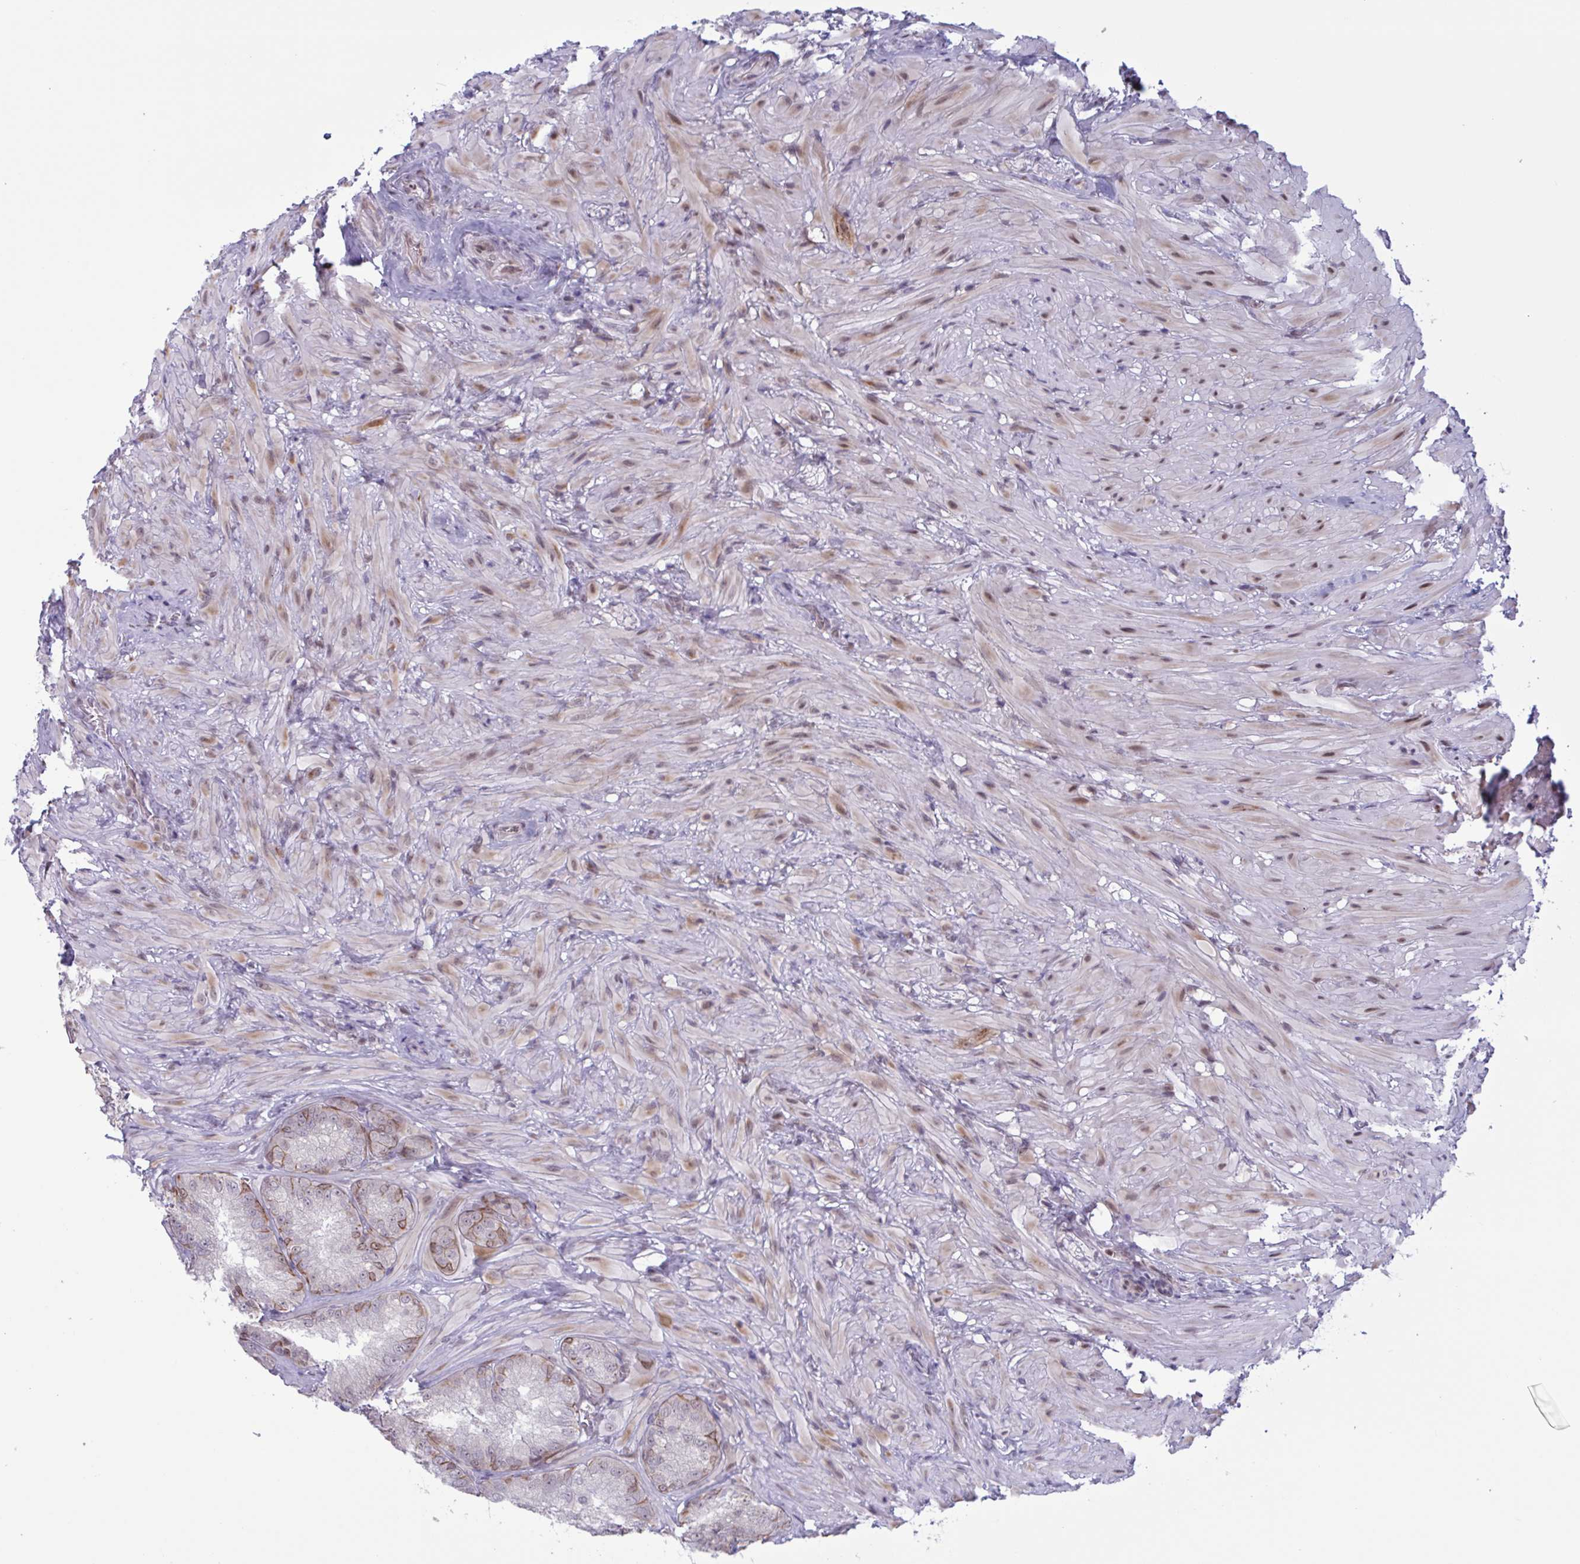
{"staining": {"intensity": "moderate", "quantity": "<25%", "location": "cytoplasmic/membranous,nuclear"}, "tissue": "seminal vesicle", "cell_type": "Glandular cells", "image_type": "normal", "snomed": [{"axis": "morphology", "description": "Normal tissue, NOS"}, {"axis": "topography", "description": "Seminal veicle"}], "caption": "Immunohistochemistry (IHC) photomicrograph of benign seminal vesicle: seminal vesicle stained using immunohistochemistry (IHC) displays low levels of moderate protein expression localized specifically in the cytoplasmic/membranous,nuclear of glandular cells, appearing as a cytoplasmic/membranous,nuclear brown color.", "gene": "PRMT6", "patient": {"sex": "male", "age": 47}}